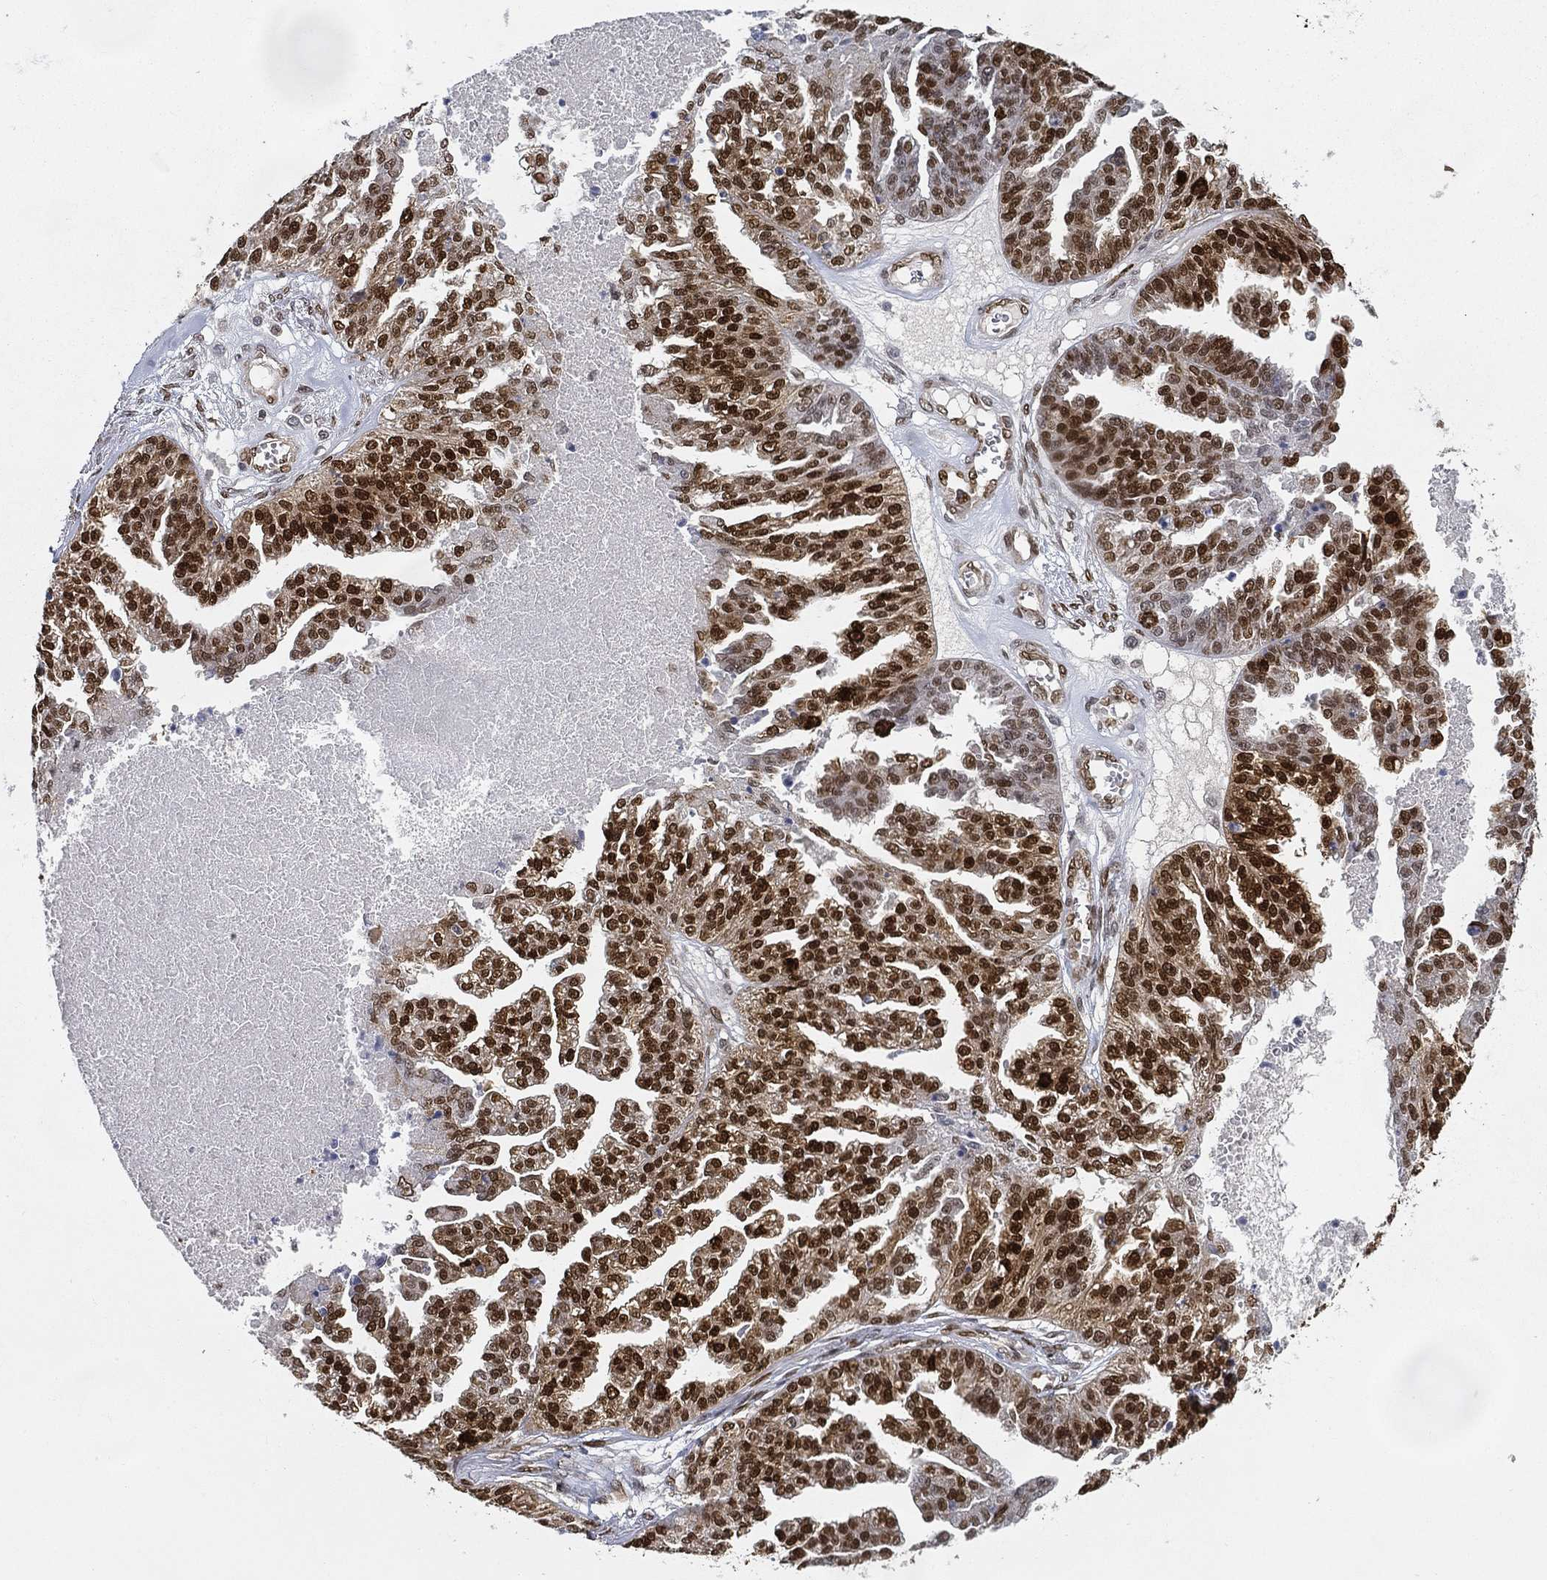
{"staining": {"intensity": "strong", "quantity": "25%-75%", "location": "nuclear"}, "tissue": "ovarian cancer", "cell_type": "Tumor cells", "image_type": "cancer", "snomed": [{"axis": "morphology", "description": "Cystadenocarcinoma, serous, NOS"}, {"axis": "topography", "description": "Ovary"}], "caption": "Strong nuclear positivity is appreciated in about 25%-75% of tumor cells in serous cystadenocarcinoma (ovarian).", "gene": "LMNB1", "patient": {"sex": "female", "age": 58}}